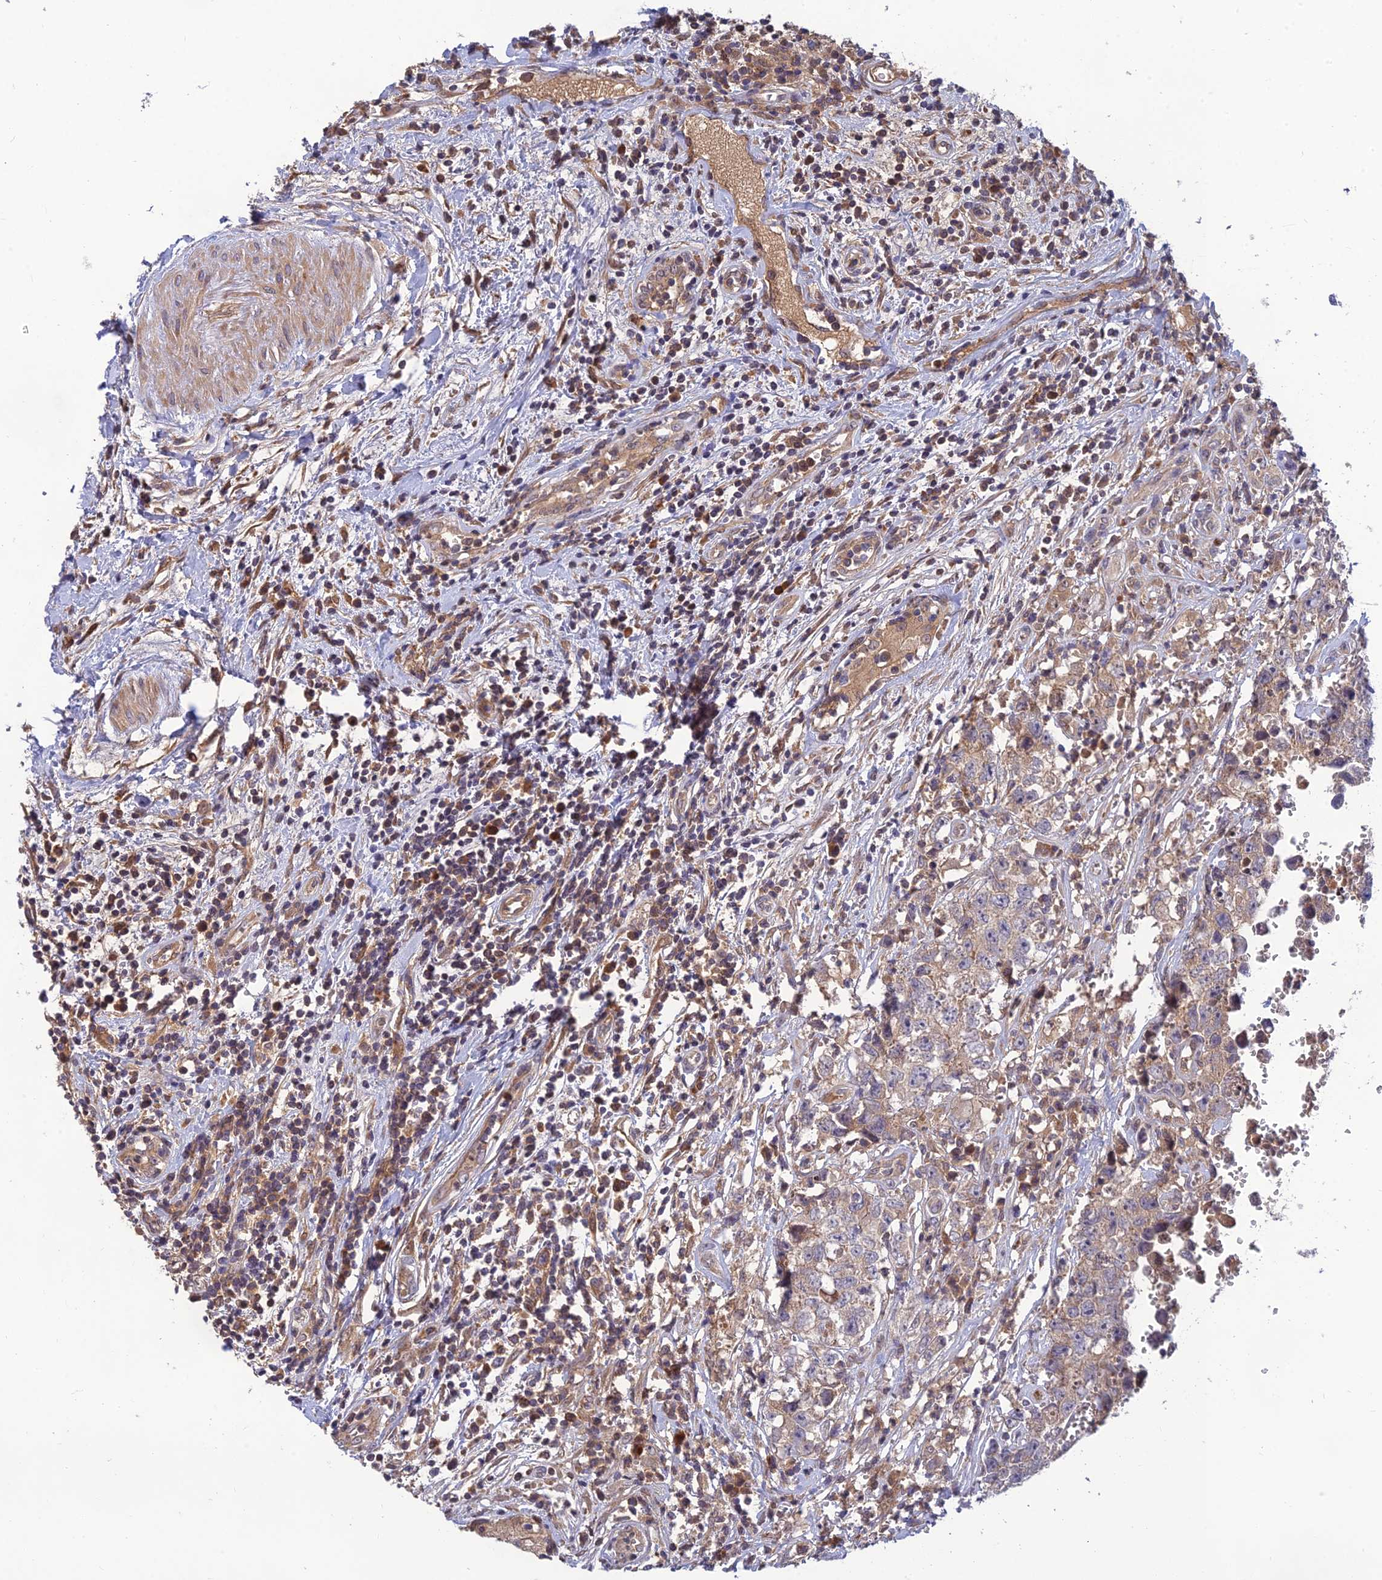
{"staining": {"intensity": "negative", "quantity": "none", "location": "none"}, "tissue": "testis cancer", "cell_type": "Tumor cells", "image_type": "cancer", "snomed": [{"axis": "morphology", "description": "Seminoma, NOS"}, {"axis": "morphology", "description": "Carcinoma, Embryonal, NOS"}, {"axis": "topography", "description": "Testis"}], "caption": "High power microscopy histopathology image of an immunohistochemistry (IHC) photomicrograph of testis cancer, revealing no significant staining in tumor cells.", "gene": "FAM151B", "patient": {"sex": "male", "age": 29}}